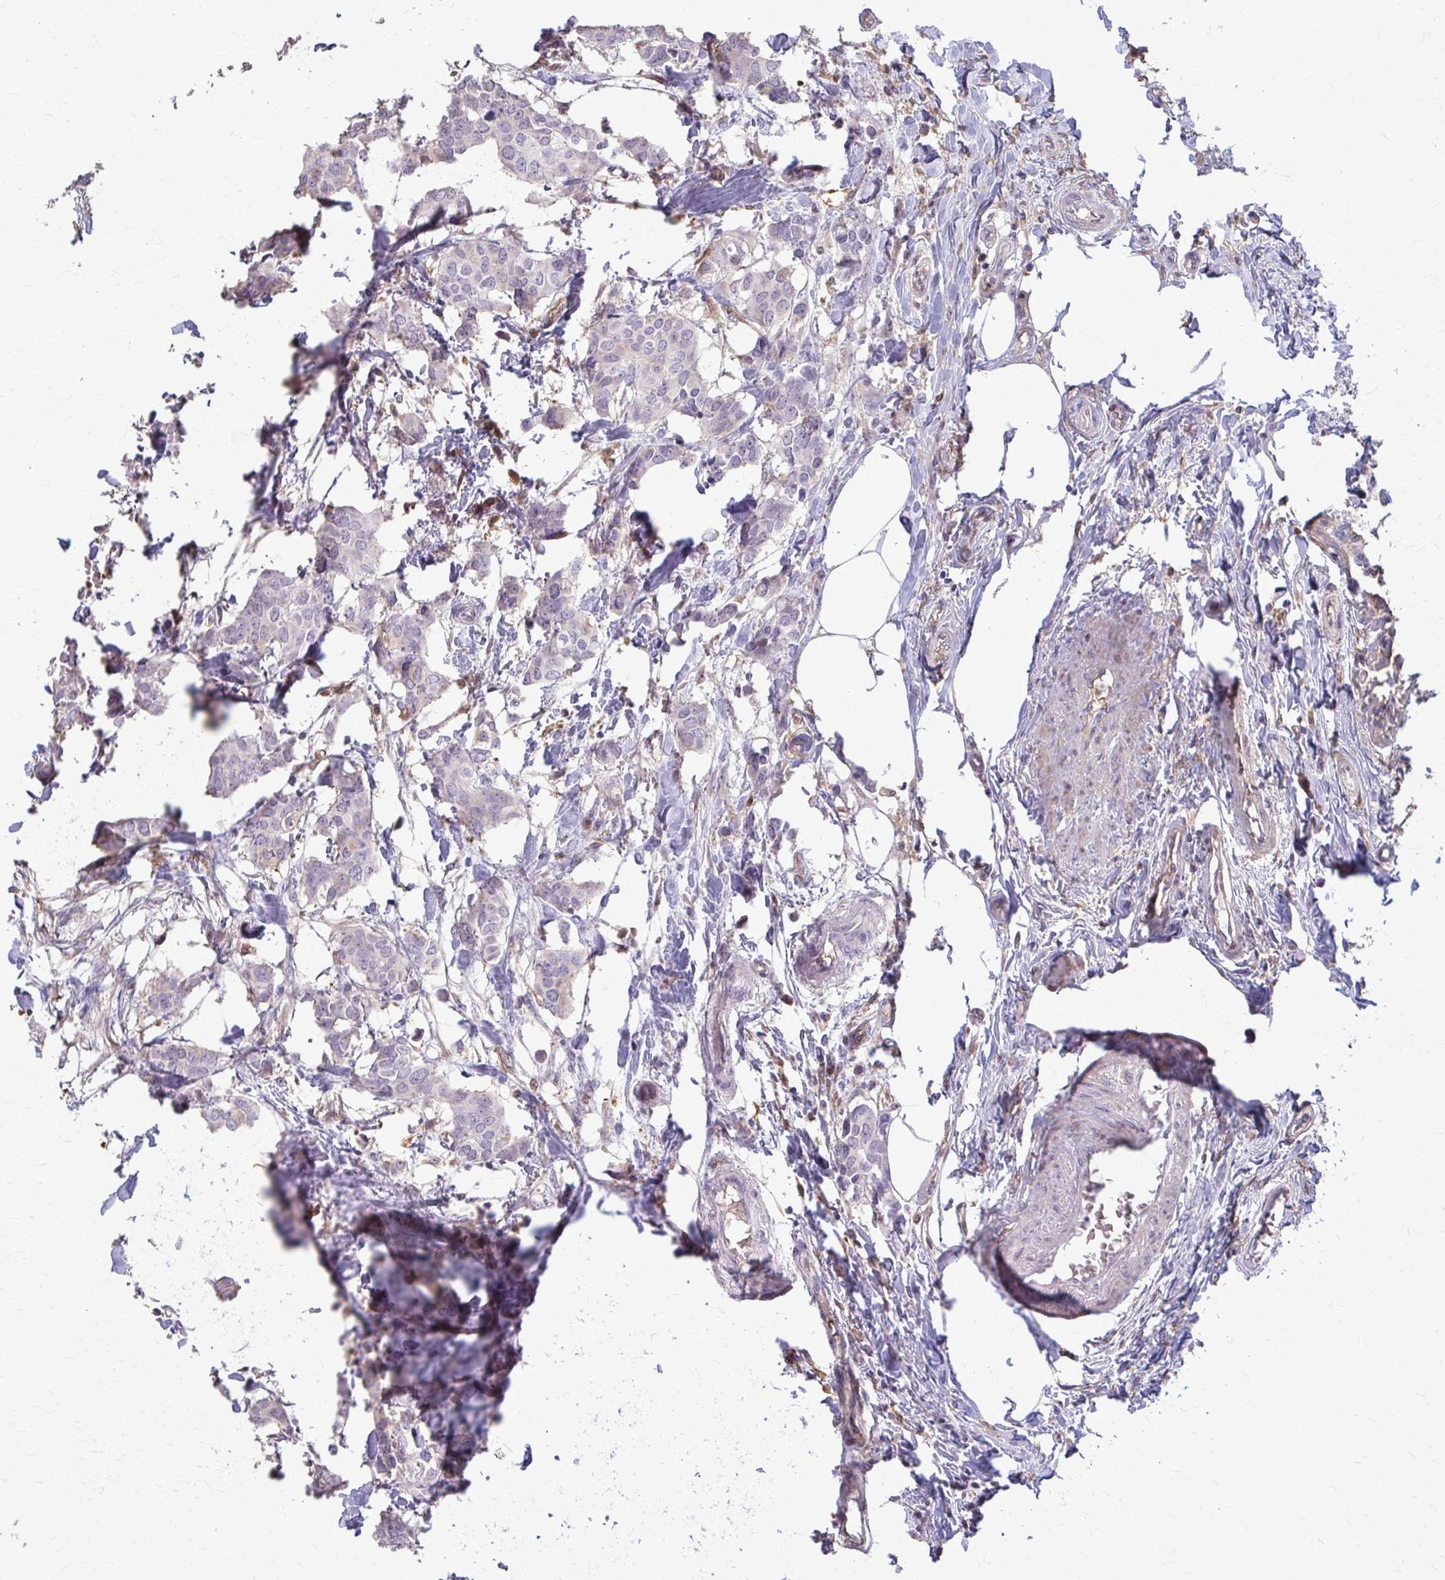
{"staining": {"intensity": "negative", "quantity": "none", "location": "none"}, "tissue": "breast cancer", "cell_type": "Tumor cells", "image_type": "cancer", "snomed": [{"axis": "morphology", "description": "Duct carcinoma"}, {"axis": "topography", "description": "Breast"}], "caption": "DAB (3,3'-diaminobenzidine) immunohistochemical staining of human breast cancer (intraductal carcinoma) displays no significant staining in tumor cells.", "gene": "ZNF34", "patient": {"sex": "female", "age": 62}}